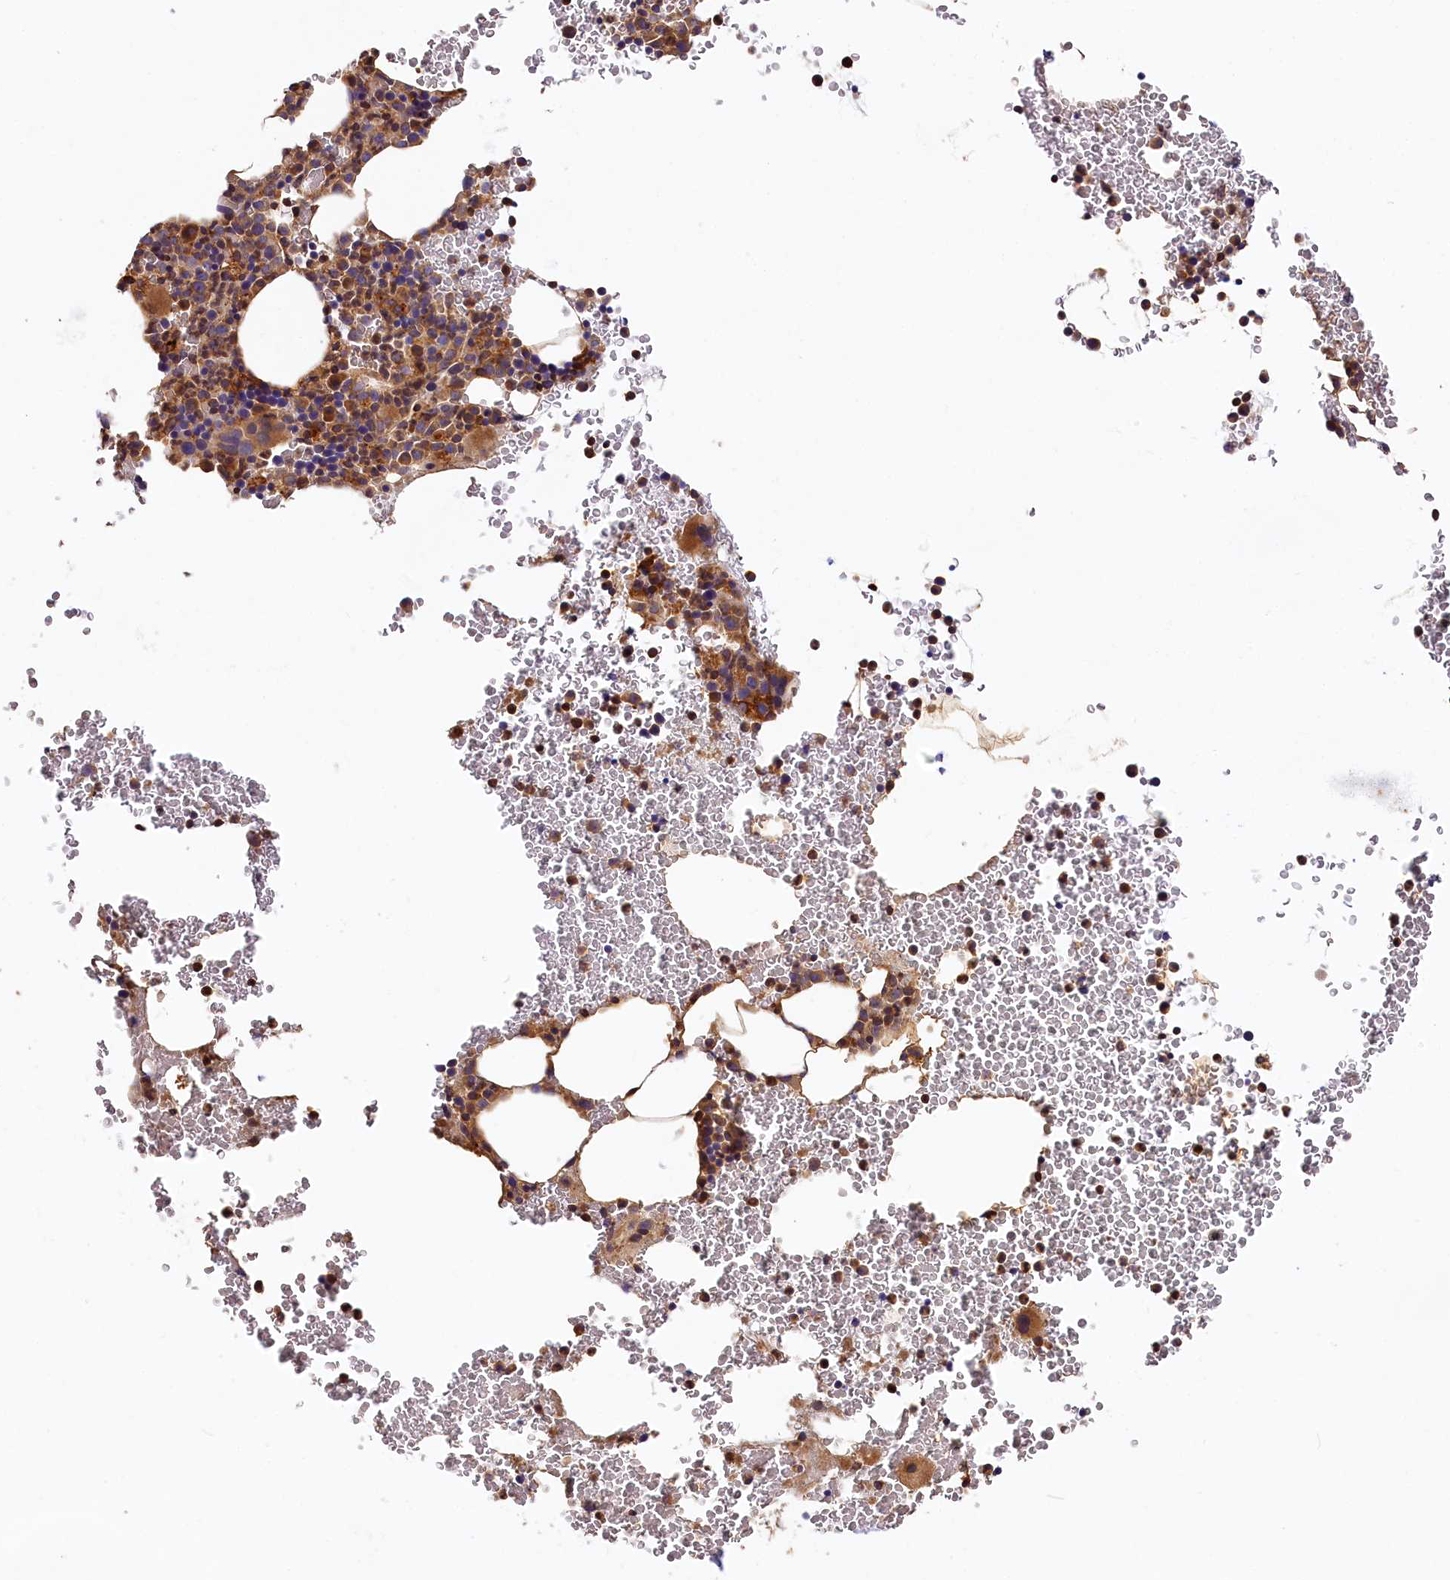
{"staining": {"intensity": "moderate", "quantity": ">75%", "location": "cytoplasmic/membranous"}, "tissue": "bone marrow", "cell_type": "Hematopoietic cells", "image_type": "normal", "snomed": [{"axis": "morphology", "description": "Normal tissue, NOS"}, {"axis": "morphology", "description": "Inflammation, NOS"}, {"axis": "topography", "description": "Bone marrow"}], "caption": "Immunohistochemistry image of benign bone marrow stained for a protein (brown), which shows medium levels of moderate cytoplasmic/membranous expression in about >75% of hematopoietic cells.", "gene": "HMOX2", "patient": {"sex": "female", "age": 78}}